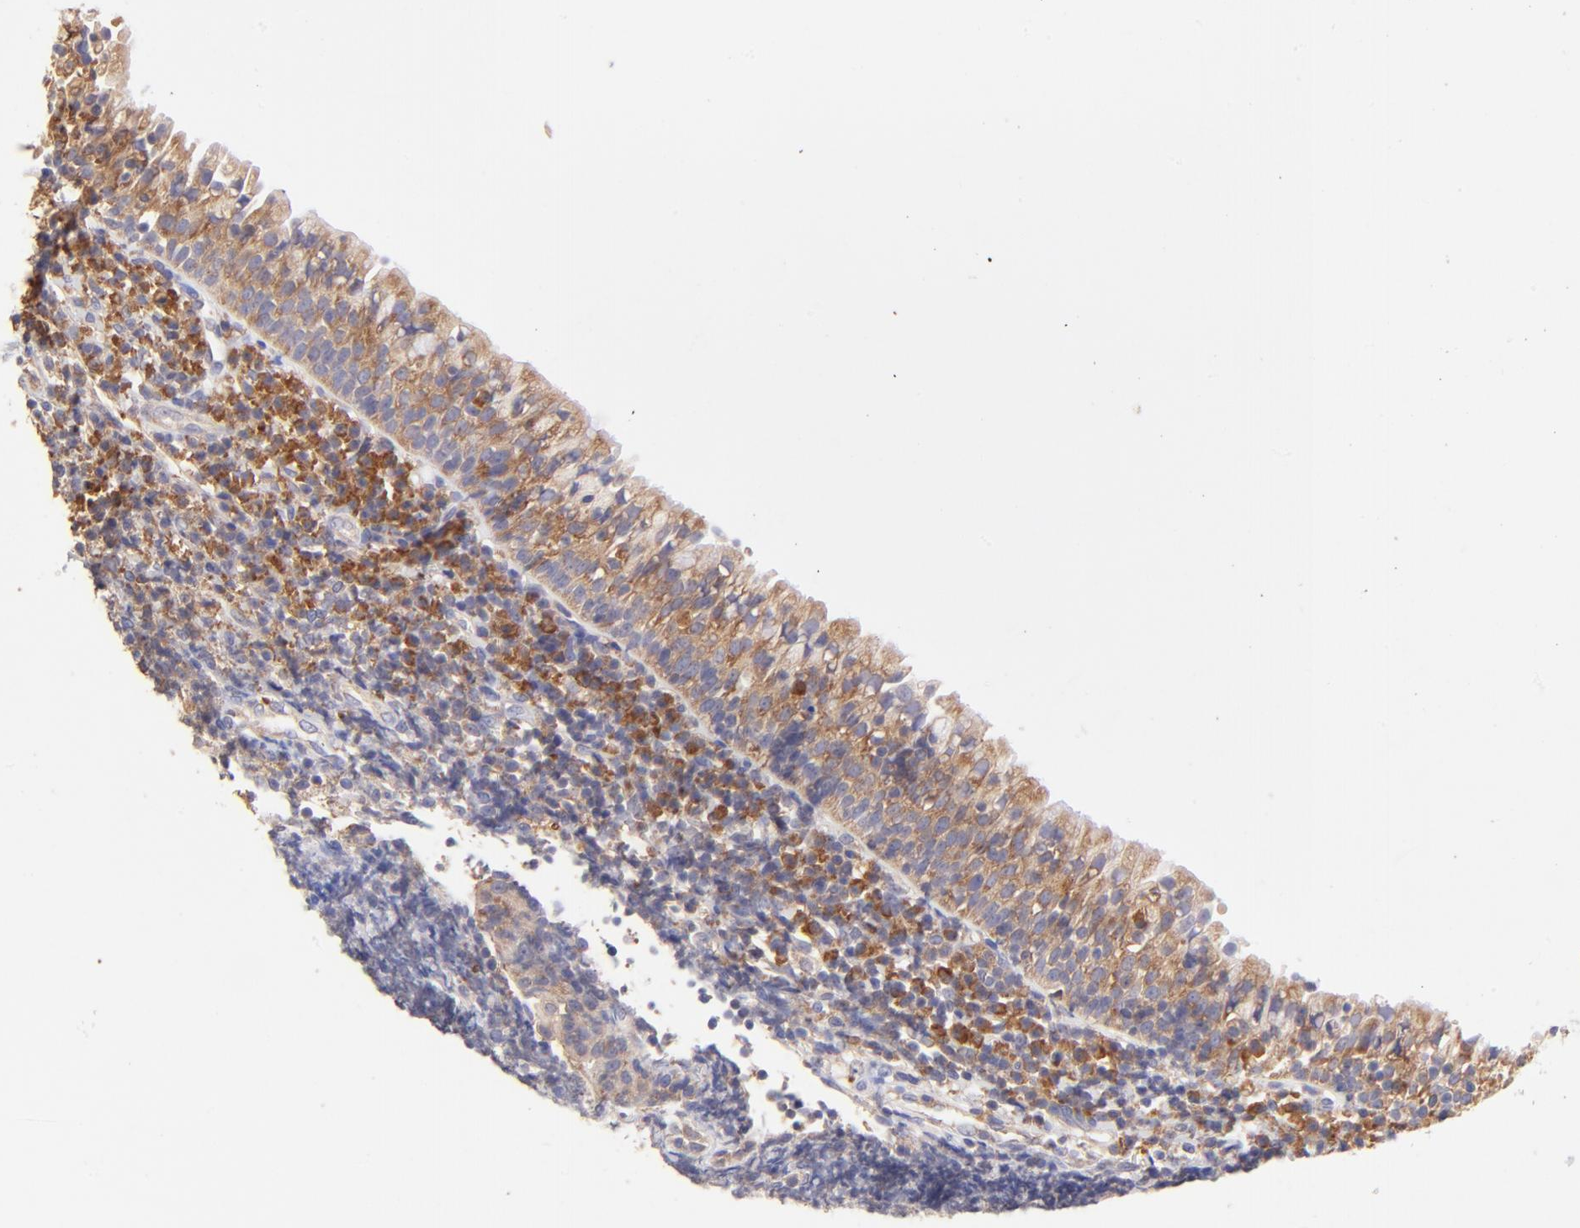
{"staining": {"intensity": "weak", "quantity": "<25%", "location": "cytoplasmic/membranous"}, "tissue": "tonsil", "cell_type": "Germinal center cells", "image_type": "normal", "snomed": [{"axis": "morphology", "description": "Normal tissue, NOS"}, {"axis": "topography", "description": "Tonsil"}], "caption": "The photomicrograph exhibits no significant expression in germinal center cells of tonsil.", "gene": "RPL11", "patient": {"sex": "female", "age": 40}}